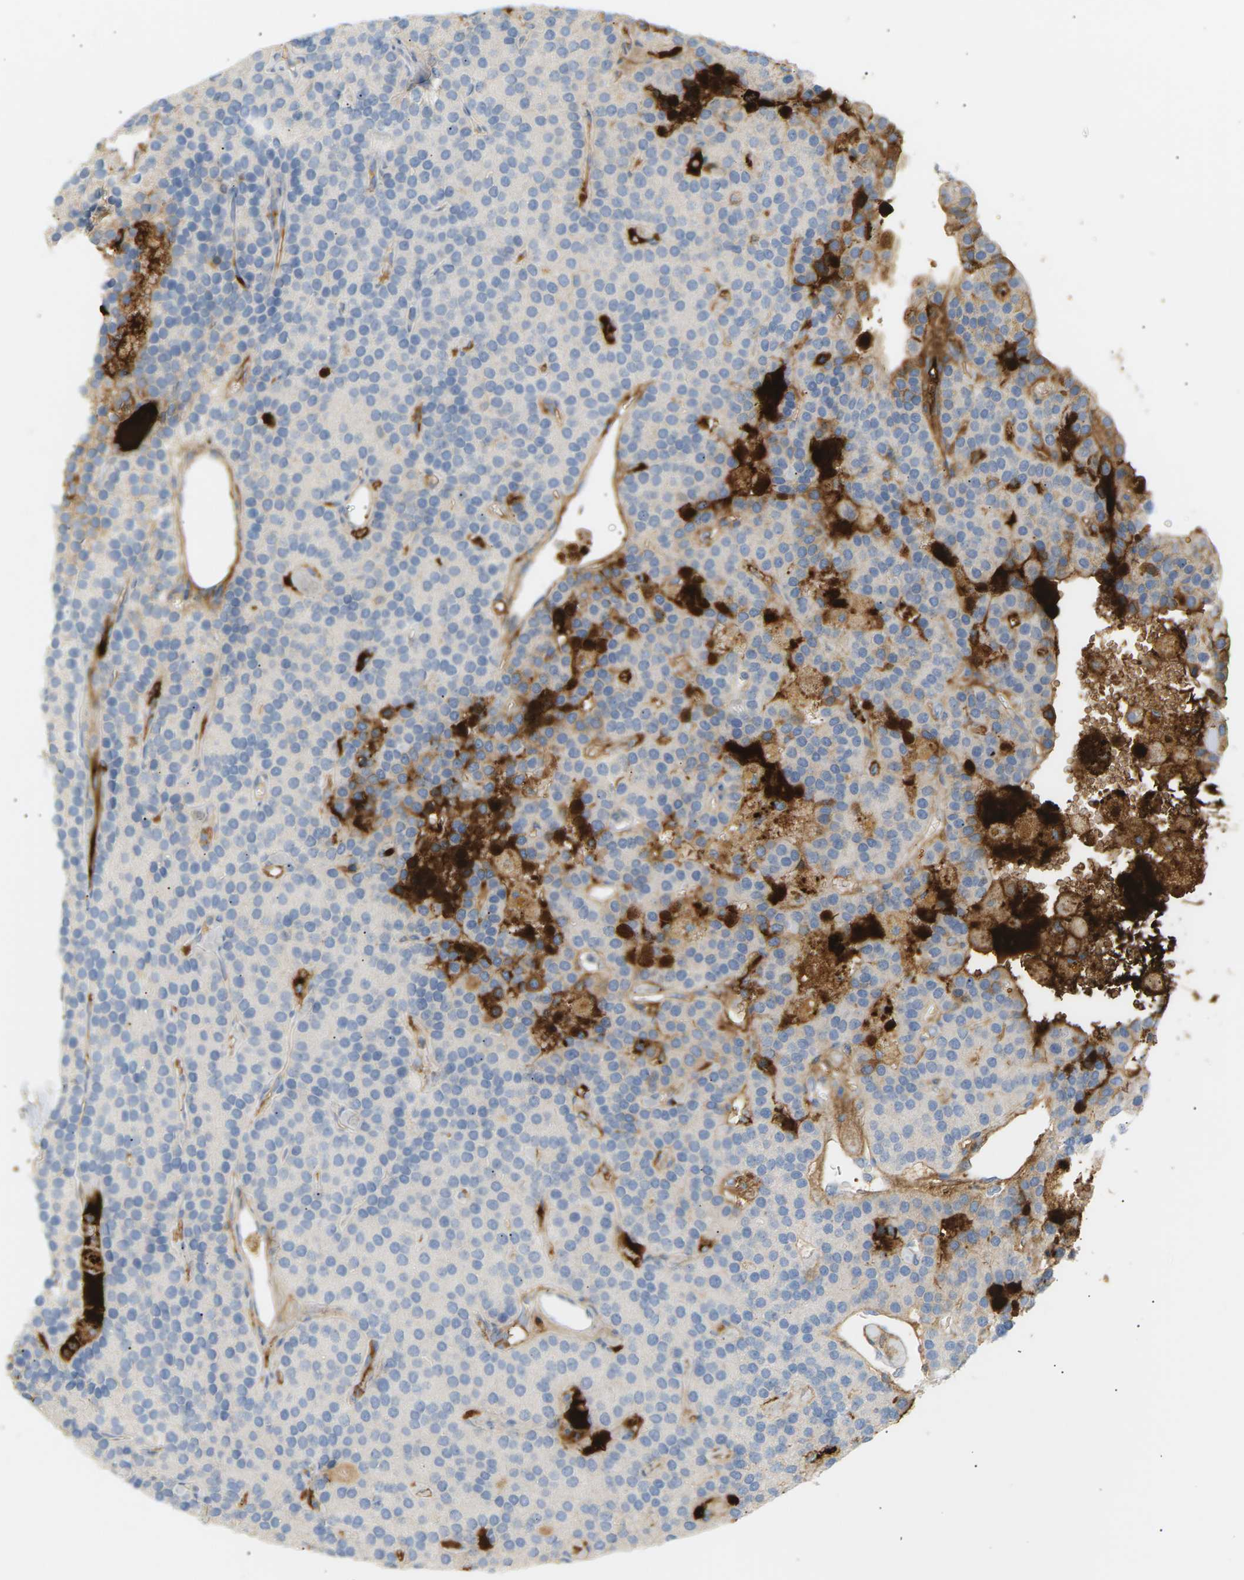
{"staining": {"intensity": "moderate", "quantity": "<25%", "location": "cytoplasmic/membranous"}, "tissue": "parathyroid gland", "cell_type": "Glandular cells", "image_type": "normal", "snomed": [{"axis": "morphology", "description": "Normal tissue, NOS"}, {"axis": "morphology", "description": "Adenoma, NOS"}, {"axis": "topography", "description": "Parathyroid gland"}], "caption": "An immunohistochemistry (IHC) image of unremarkable tissue is shown. Protein staining in brown labels moderate cytoplasmic/membranous positivity in parathyroid gland within glandular cells. Using DAB (brown) and hematoxylin (blue) stains, captured at high magnification using brightfield microscopy.", "gene": "IGLC3", "patient": {"sex": "female", "age": 86}}